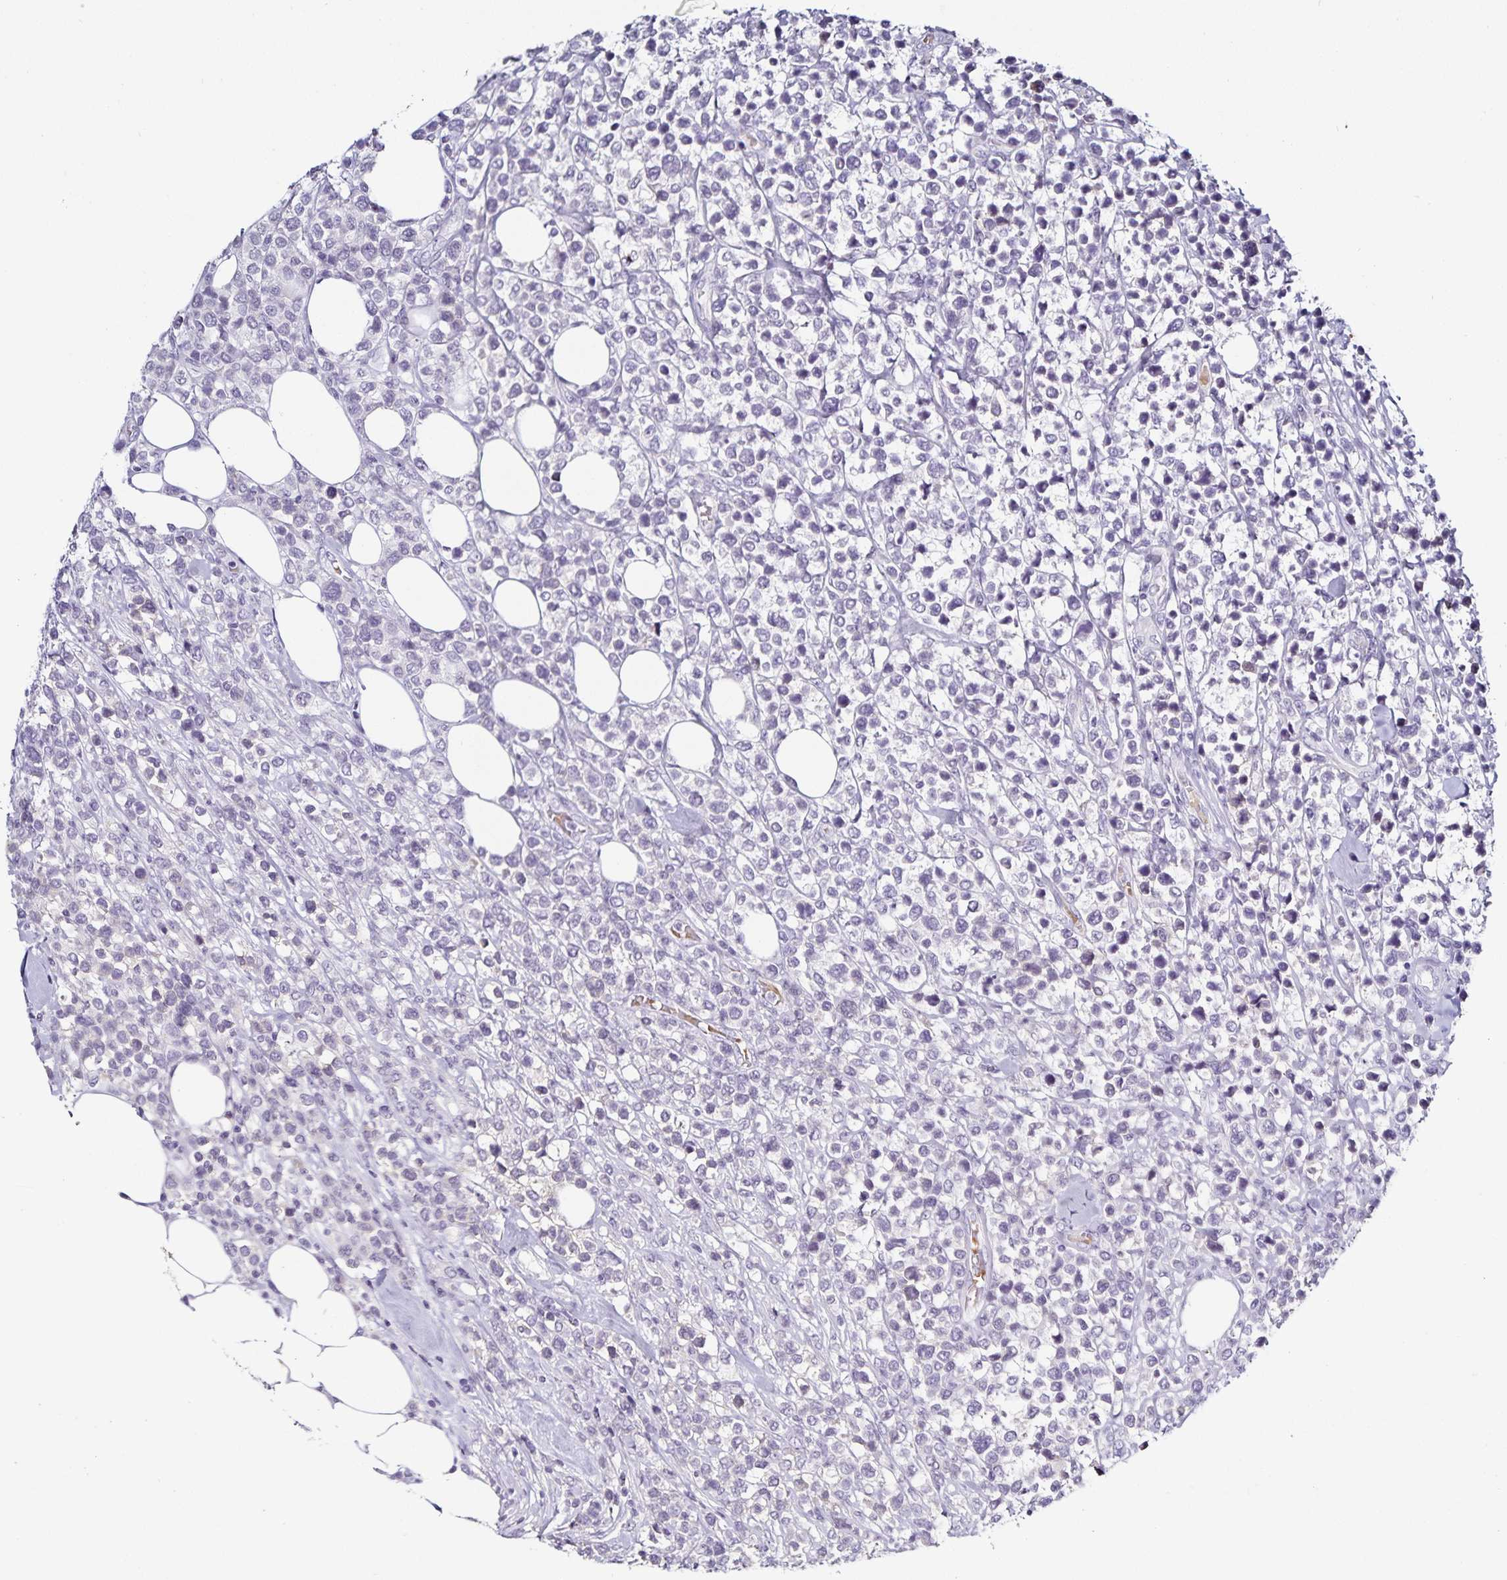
{"staining": {"intensity": "negative", "quantity": "none", "location": "none"}, "tissue": "lymphoma", "cell_type": "Tumor cells", "image_type": "cancer", "snomed": [{"axis": "morphology", "description": "Malignant lymphoma, non-Hodgkin's type, High grade"}, {"axis": "topography", "description": "Soft tissue"}], "caption": "Tumor cells show no significant protein expression in lymphoma. (IHC, brightfield microscopy, high magnification).", "gene": "TTR", "patient": {"sex": "female", "age": 56}}